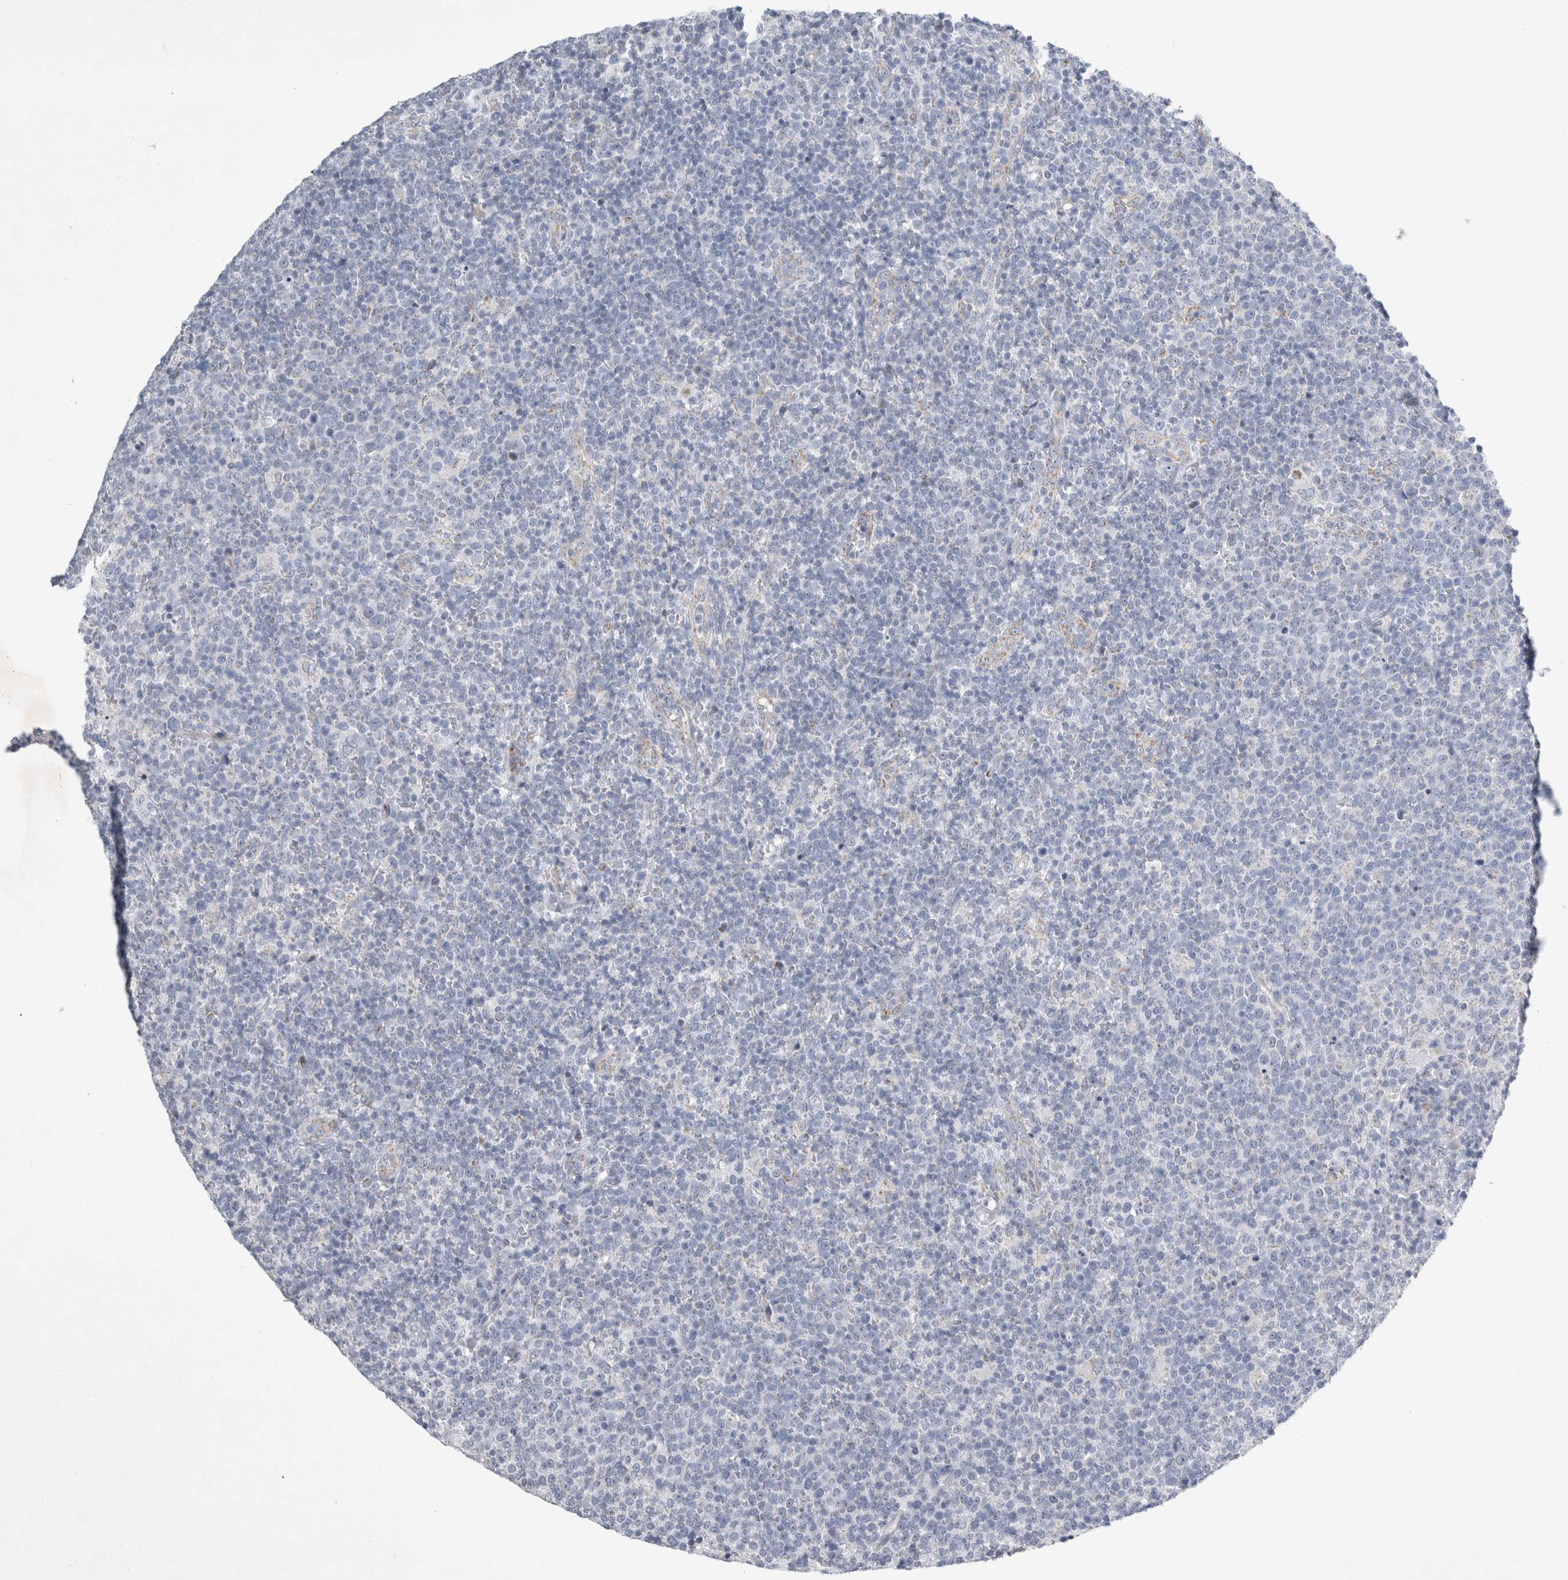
{"staining": {"intensity": "negative", "quantity": "none", "location": "none"}, "tissue": "lymphoma", "cell_type": "Tumor cells", "image_type": "cancer", "snomed": [{"axis": "morphology", "description": "Malignant lymphoma, non-Hodgkin's type, High grade"}, {"axis": "topography", "description": "Lymph node"}], "caption": "IHC histopathology image of human lymphoma stained for a protein (brown), which exhibits no staining in tumor cells.", "gene": "FXYD7", "patient": {"sex": "male", "age": 61}}